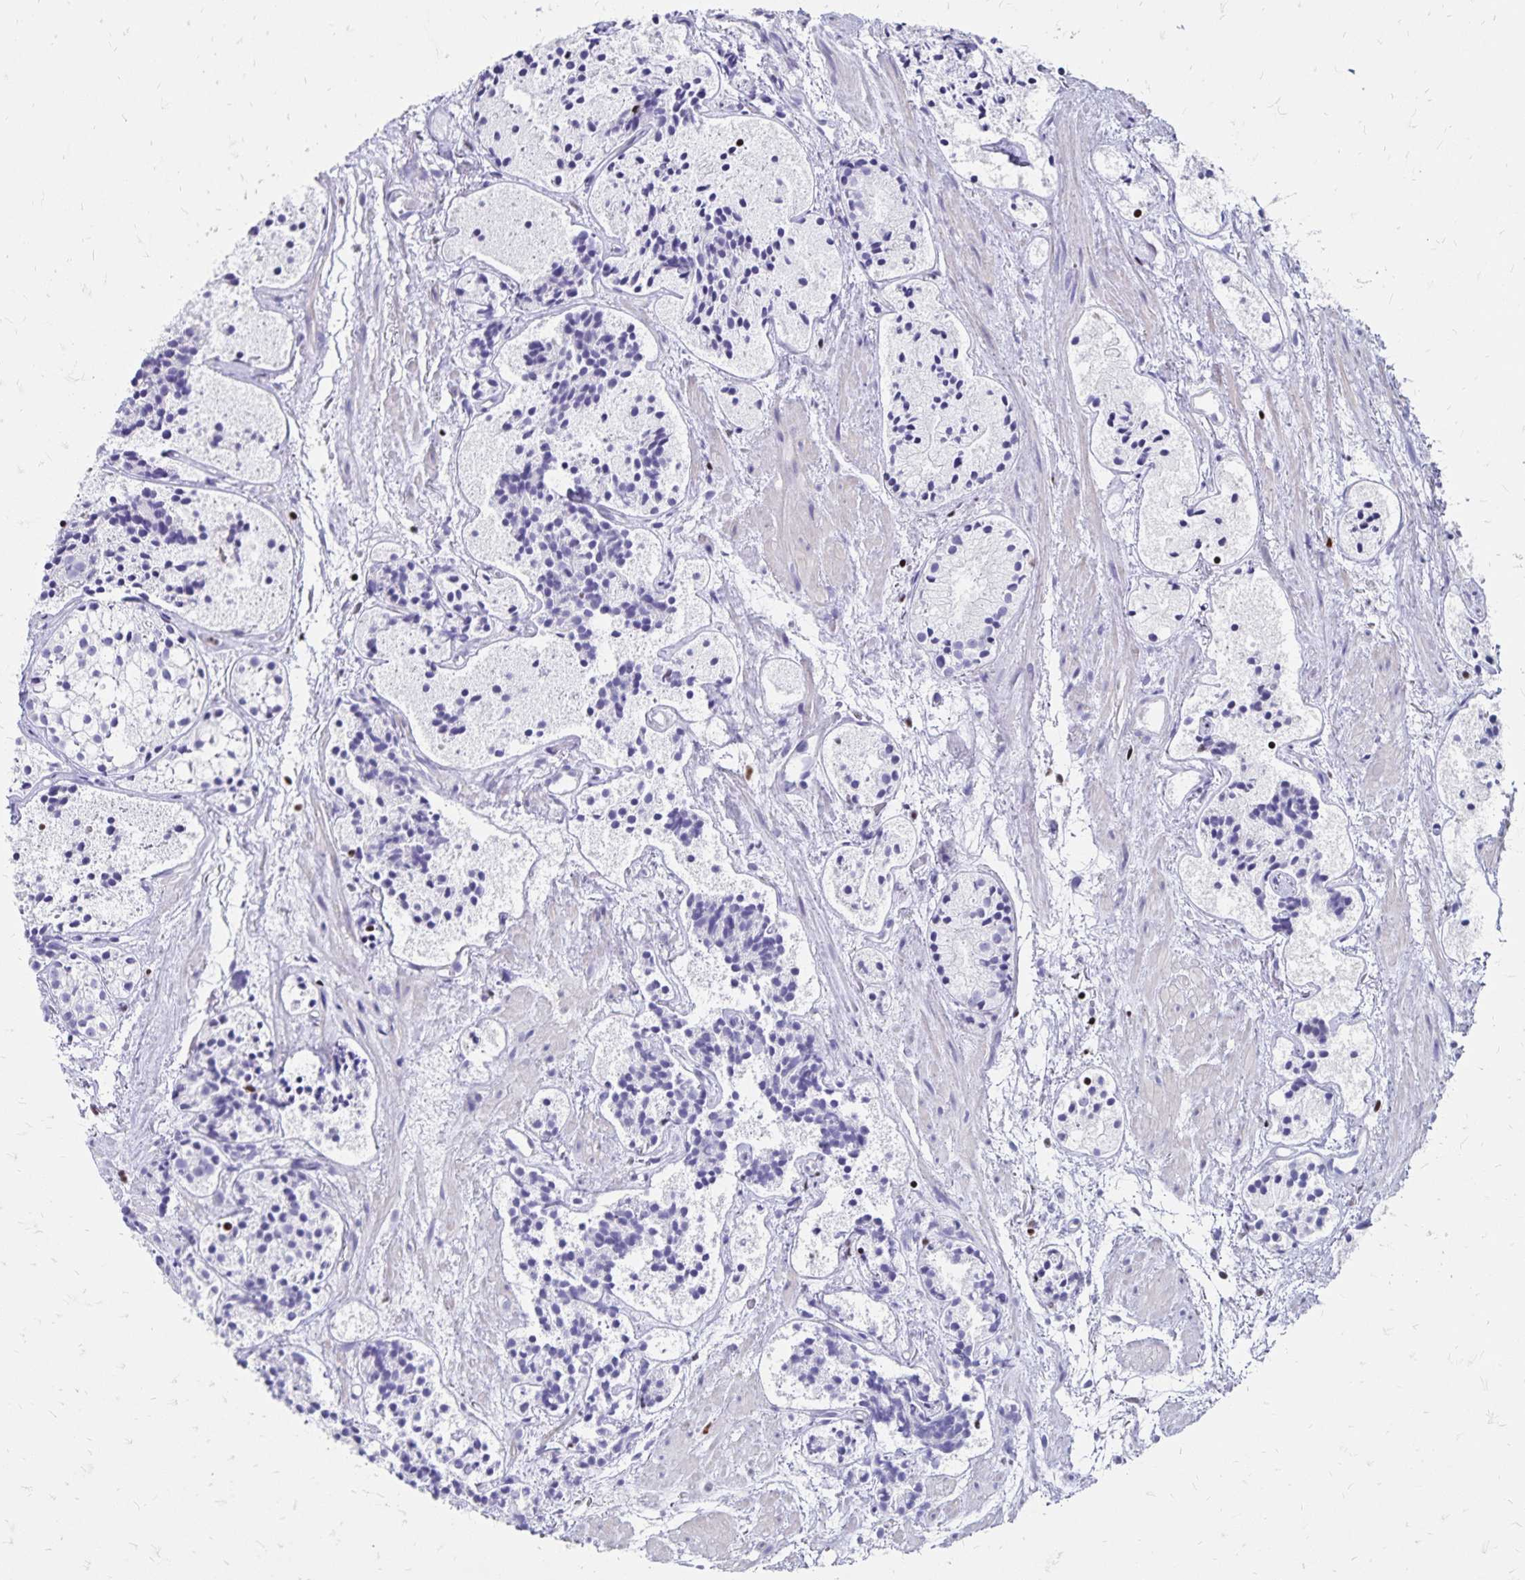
{"staining": {"intensity": "negative", "quantity": "none", "location": "none"}, "tissue": "prostate cancer", "cell_type": "Tumor cells", "image_type": "cancer", "snomed": [{"axis": "morphology", "description": "Adenocarcinoma, High grade"}, {"axis": "topography", "description": "Prostate"}], "caption": "Tumor cells show no significant protein expression in high-grade adenocarcinoma (prostate). The staining is performed using DAB (3,3'-diaminobenzidine) brown chromogen with nuclei counter-stained in using hematoxylin.", "gene": "IKZF1", "patient": {"sex": "male", "age": 85}}